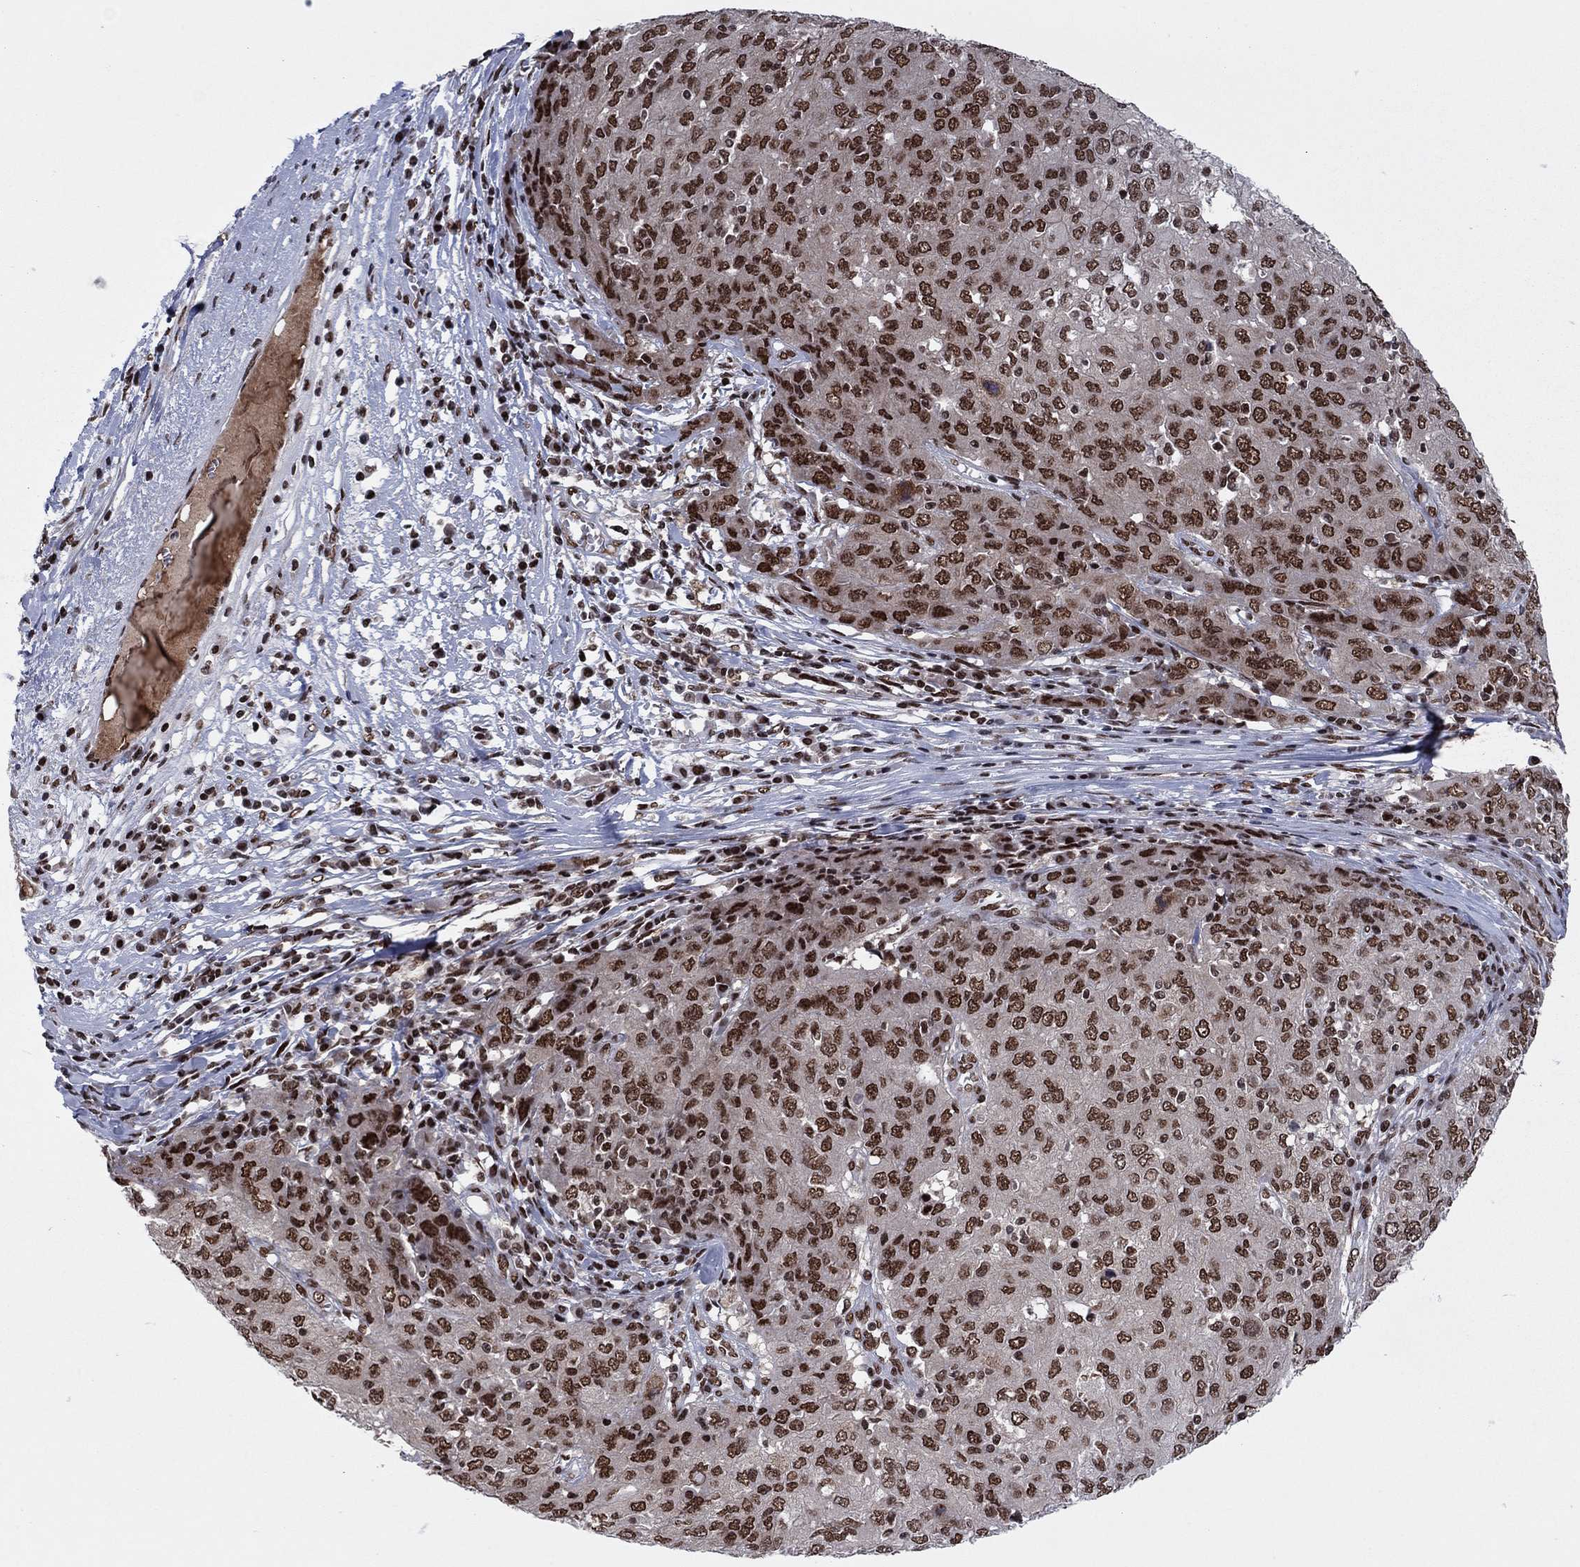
{"staining": {"intensity": "strong", "quantity": "25%-75%", "location": "nuclear"}, "tissue": "ovarian cancer", "cell_type": "Tumor cells", "image_type": "cancer", "snomed": [{"axis": "morphology", "description": "Carcinoma, endometroid"}, {"axis": "topography", "description": "Ovary"}], "caption": "A high-resolution histopathology image shows immunohistochemistry (IHC) staining of ovarian cancer, which shows strong nuclear staining in about 25%-75% of tumor cells.", "gene": "USP54", "patient": {"sex": "female", "age": 50}}